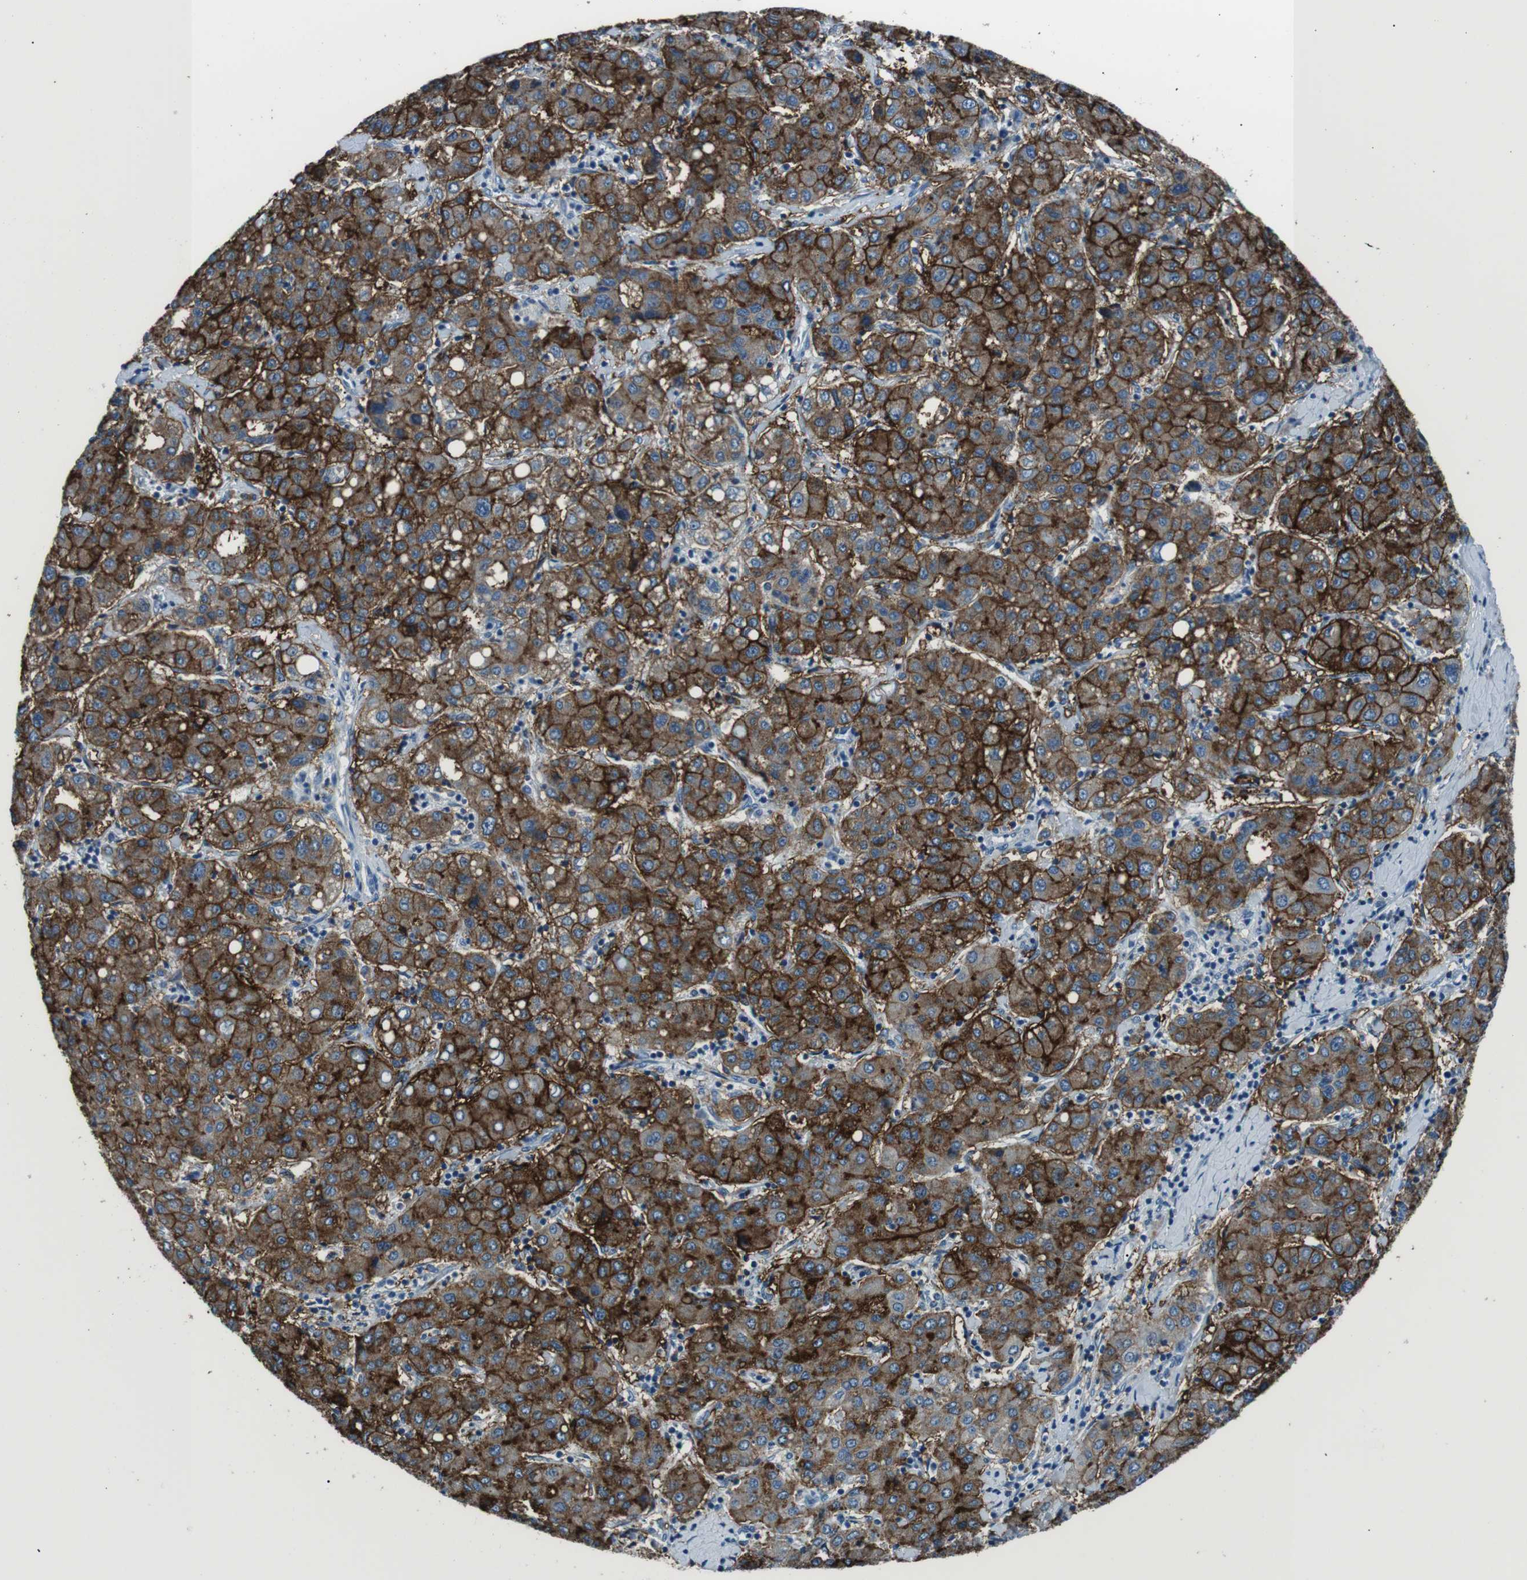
{"staining": {"intensity": "strong", "quantity": ">75%", "location": "cytoplasmic/membranous"}, "tissue": "liver cancer", "cell_type": "Tumor cells", "image_type": "cancer", "snomed": [{"axis": "morphology", "description": "Carcinoma, Hepatocellular, NOS"}, {"axis": "topography", "description": "Liver"}], "caption": "The image reveals staining of liver cancer (hepatocellular carcinoma), revealing strong cytoplasmic/membranous protein expression (brown color) within tumor cells.", "gene": "ST6GAL1", "patient": {"sex": "male", "age": 65}}